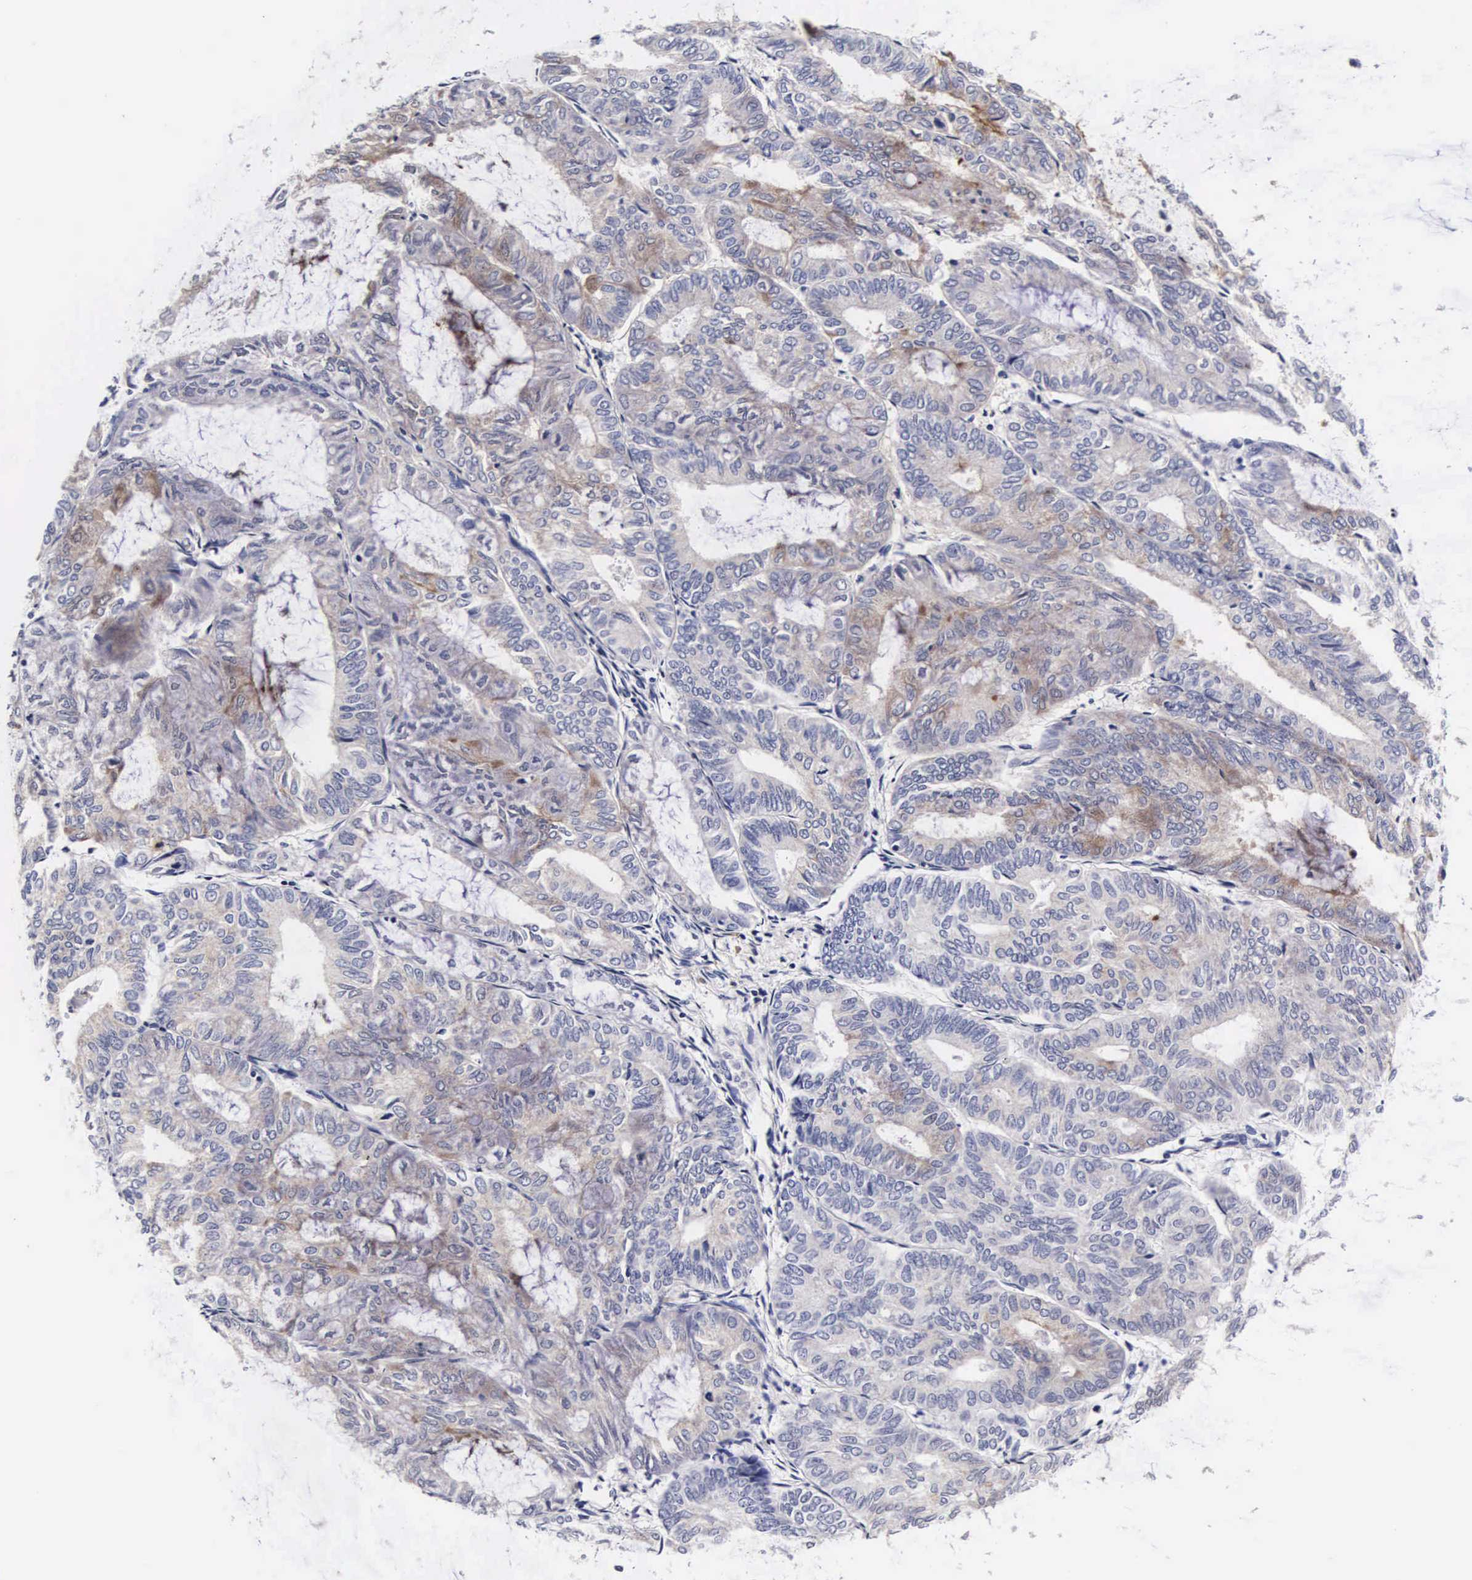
{"staining": {"intensity": "weak", "quantity": "25%-75%", "location": "cytoplasmic/membranous"}, "tissue": "endometrial cancer", "cell_type": "Tumor cells", "image_type": "cancer", "snomed": [{"axis": "morphology", "description": "Adenocarcinoma, NOS"}, {"axis": "topography", "description": "Endometrium"}], "caption": "DAB immunohistochemical staining of human adenocarcinoma (endometrial) displays weak cytoplasmic/membranous protein staining in approximately 25%-75% of tumor cells.", "gene": "RNASE6", "patient": {"sex": "female", "age": 59}}